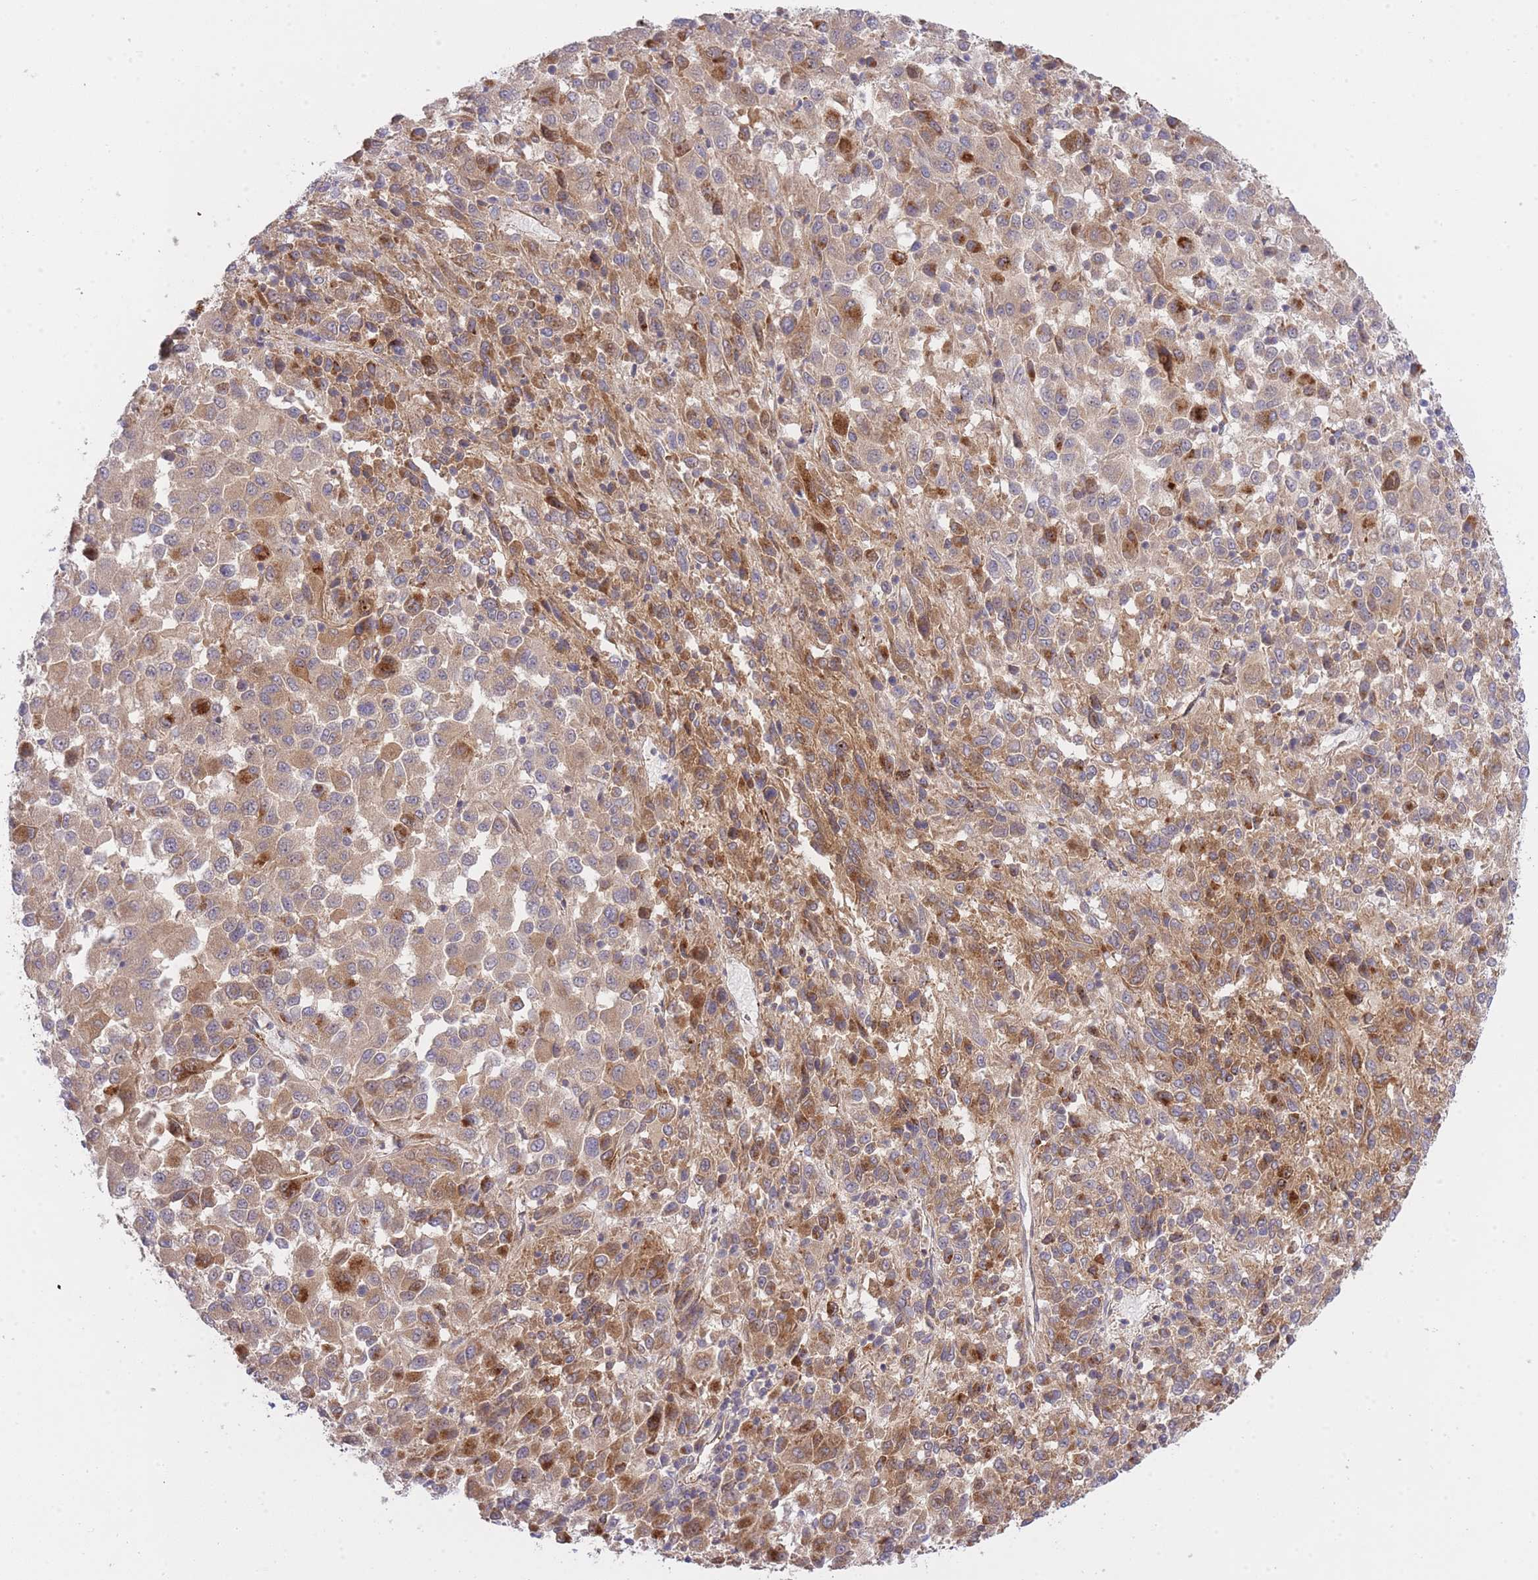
{"staining": {"intensity": "moderate", "quantity": ">75%", "location": "cytoplasmic/membranous"}, "tissue": "melanoma", "cell_type": "Tumor cells", "image_type": "cancer", "snomed": [{"axis": "morphology", "description": "Malignant melanoma, Metastatic site"}, {"axis": "topography", "description": "Lung"}], "caption": "A brown stain highlights moderate cytoplasmic/membranous expression of a protein in malignant melanoma (metastatic site) tumor cells.", "gene": "EIF2B2", "patient": {"sex": "male", "age": 64}}